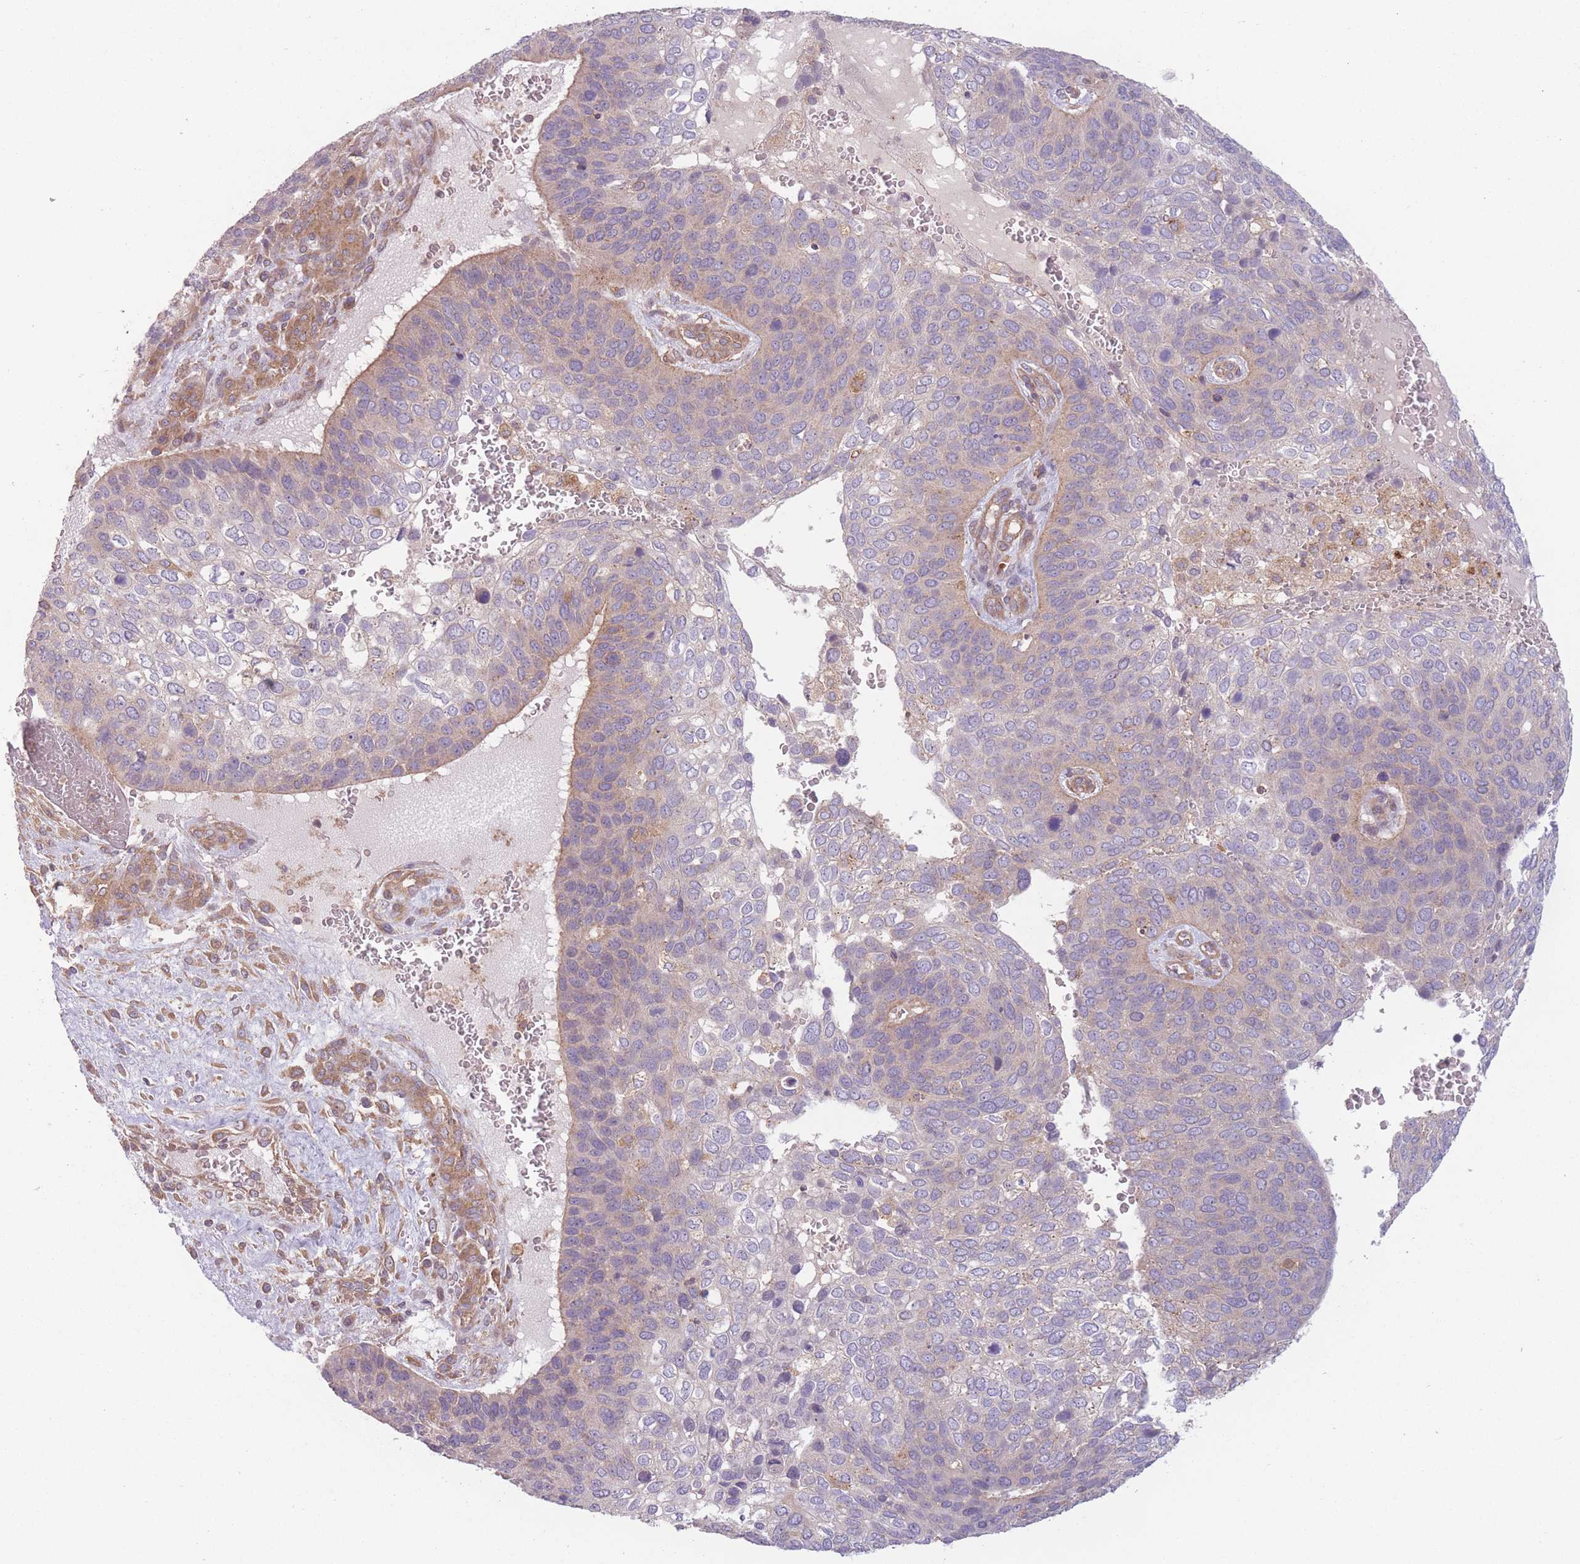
{"staining": {"intensity": "weak", "quantity": "25%-75%", "location": "cytoplasmic/membranous"}, "tissue": "skin cancer", "cell_type": "Tumor cells", "image_type": "cancer", "snomed": [{"axis": "morphology", "description": "Basal cell carcinoma"}, {"axis": "topography", "description": "Skin"}], "caption": "This is a photomicrograph of IHC staining of skin cancer, which shows weak expression in the cytoplasmic/membranous of tumor cells.", "gene": "WASHC2A", "patient": {"sex": "female", "age": 74}}